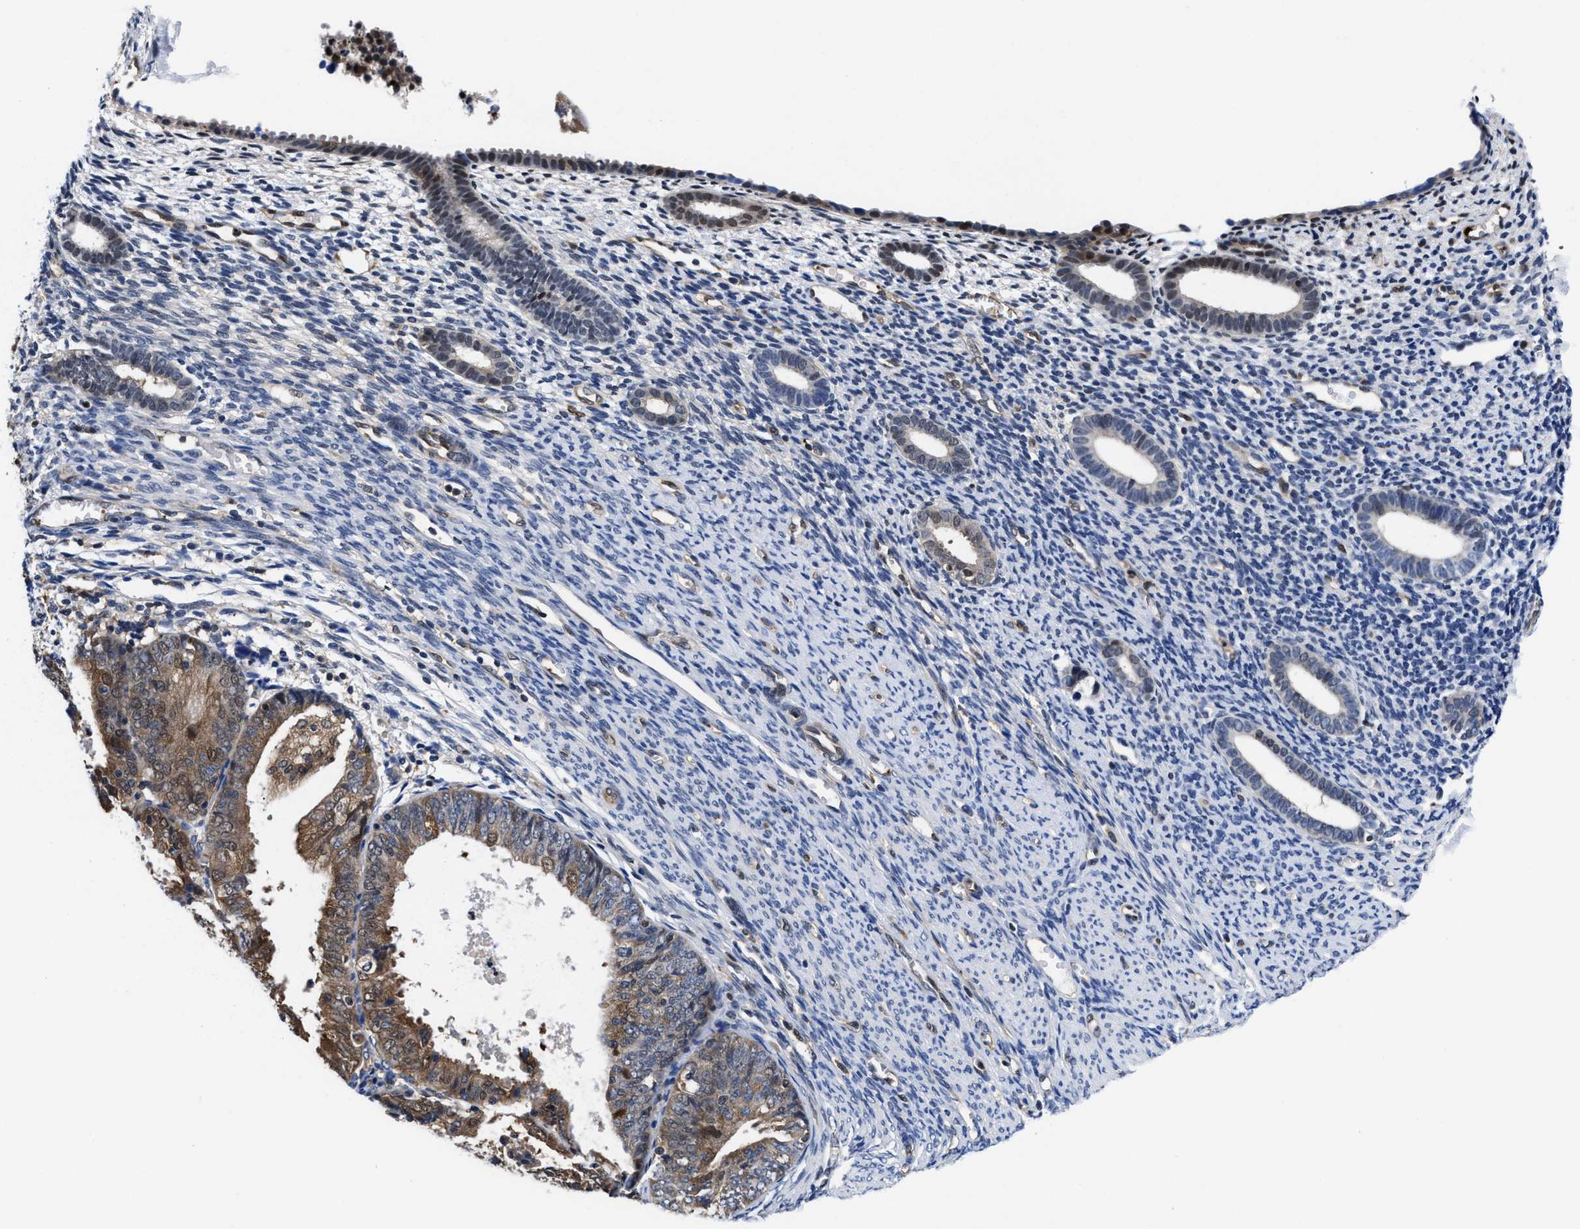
{"staining": {"intensity": "negative", "quantity": "none", "location": "none"}, "tissue": "endometrium", "cell_type": "Cells in endometrial stroma", "image_type": "normal", "snomed": [{"axis": "morphology", "description": "Normal tissue, NOS"}, {"axis": "morphology", "description": "Adenocarcinoma, NOS"}, {"axis": "topography", "description": "Endometrium"}], "caption": "Image shows no protein expression in cells in endometrial stroma of normal endometrium. Brightfield microscopy of immunohistochemistry stained with DAB (brown) and hematoxylin (blue), captured at high magnification.", "gene": "ACLY", "patient": {"sex": "female", "age": 57}}